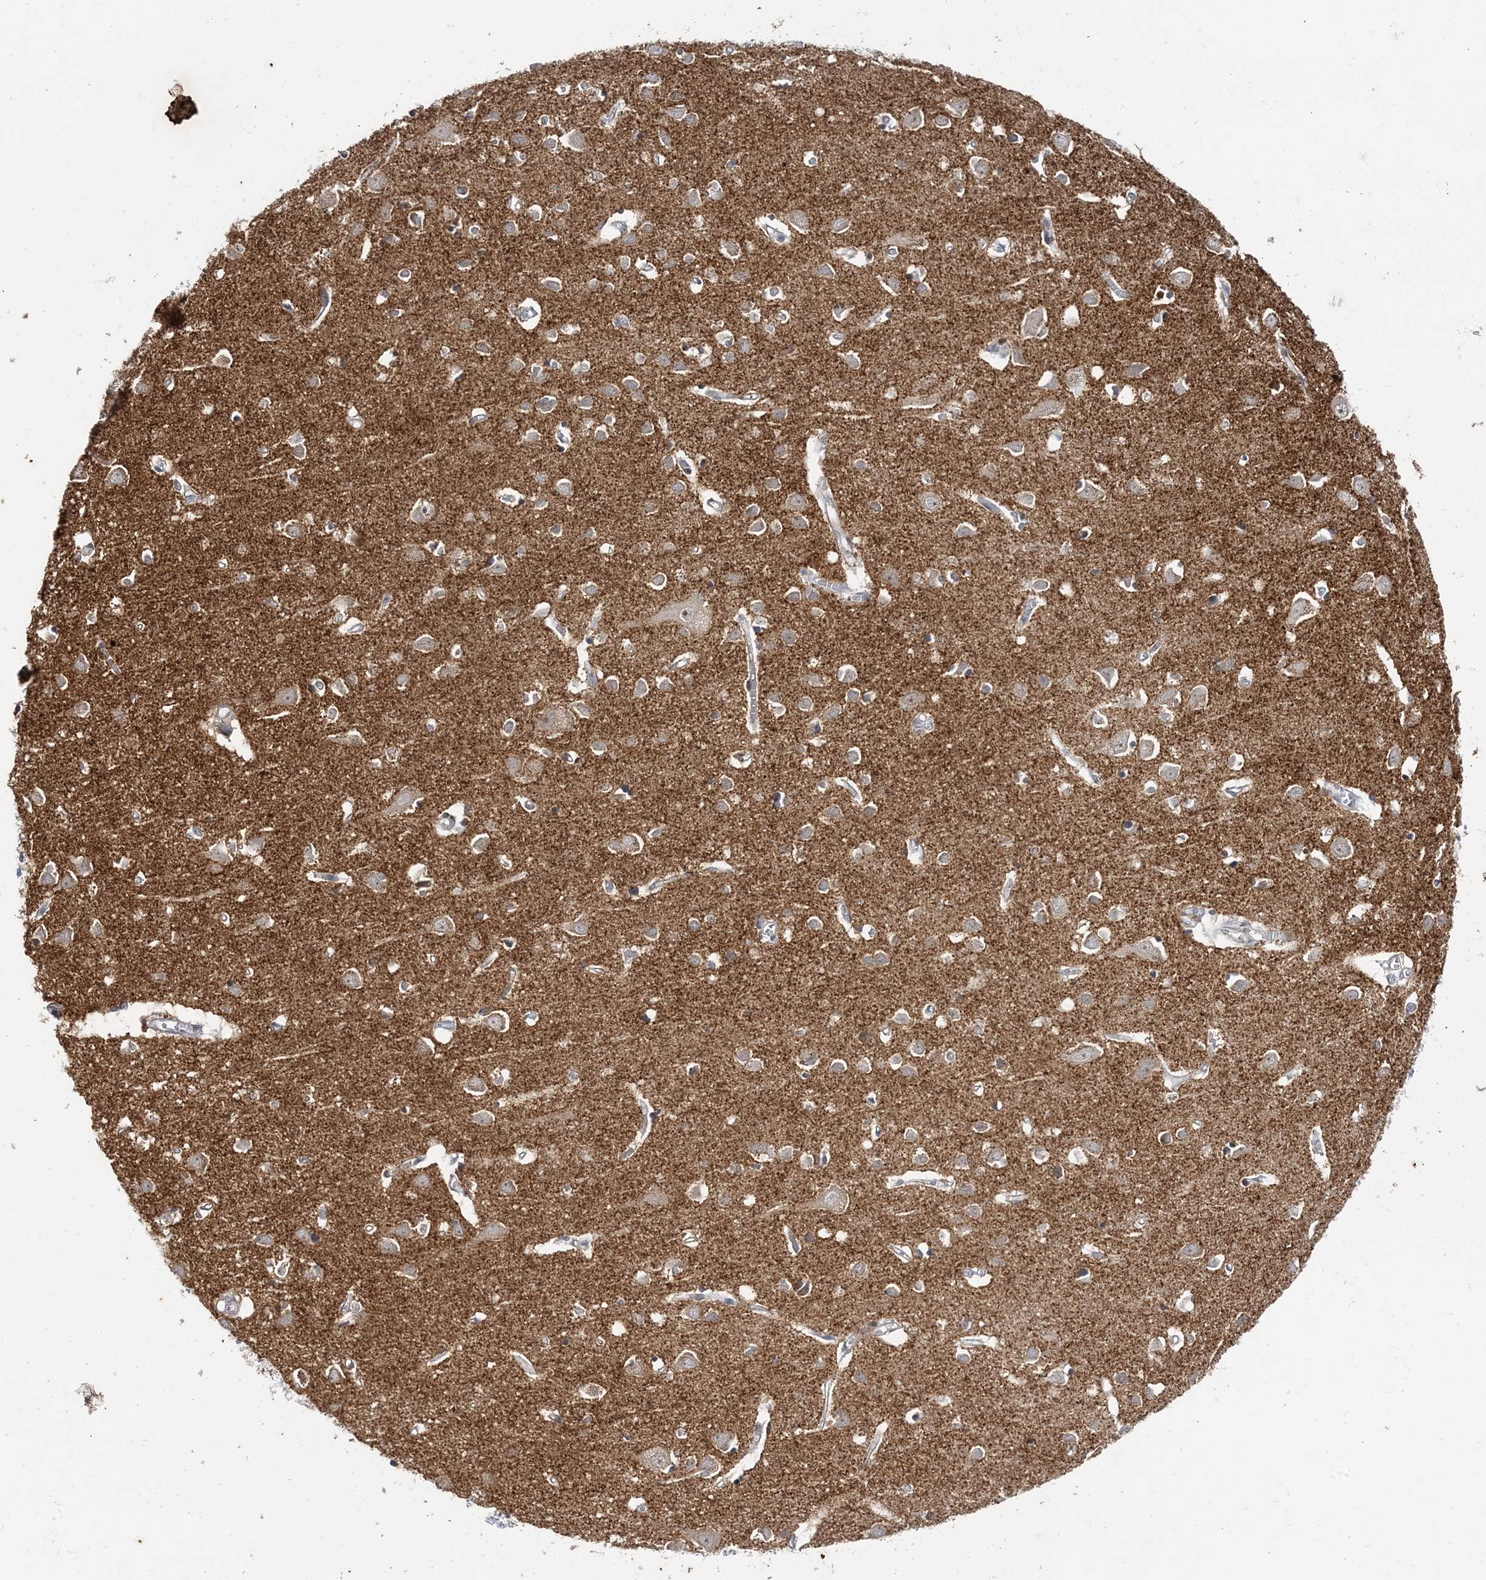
{"staining": {"intensity": "weak", "quantity": "25%-75%", "location": "cytoplasmic/membranous"}, "tissue": "cerebral cortex", "cell_type": "Endothelial cells", "image_type": "normal", "snomed": [{"axis": "morphology", "description": "Normal tissue, NOS"}, {"axis": "topography", "description": "Cerebral cortex"}], "caption": "Protein staining displays weak cytoplasmic/membranous staining in about 25%-75% of endothelial cells in benign cerebral cortex.", "gene": "LEXM", "patient": {"sex": "female", "age": 64}}